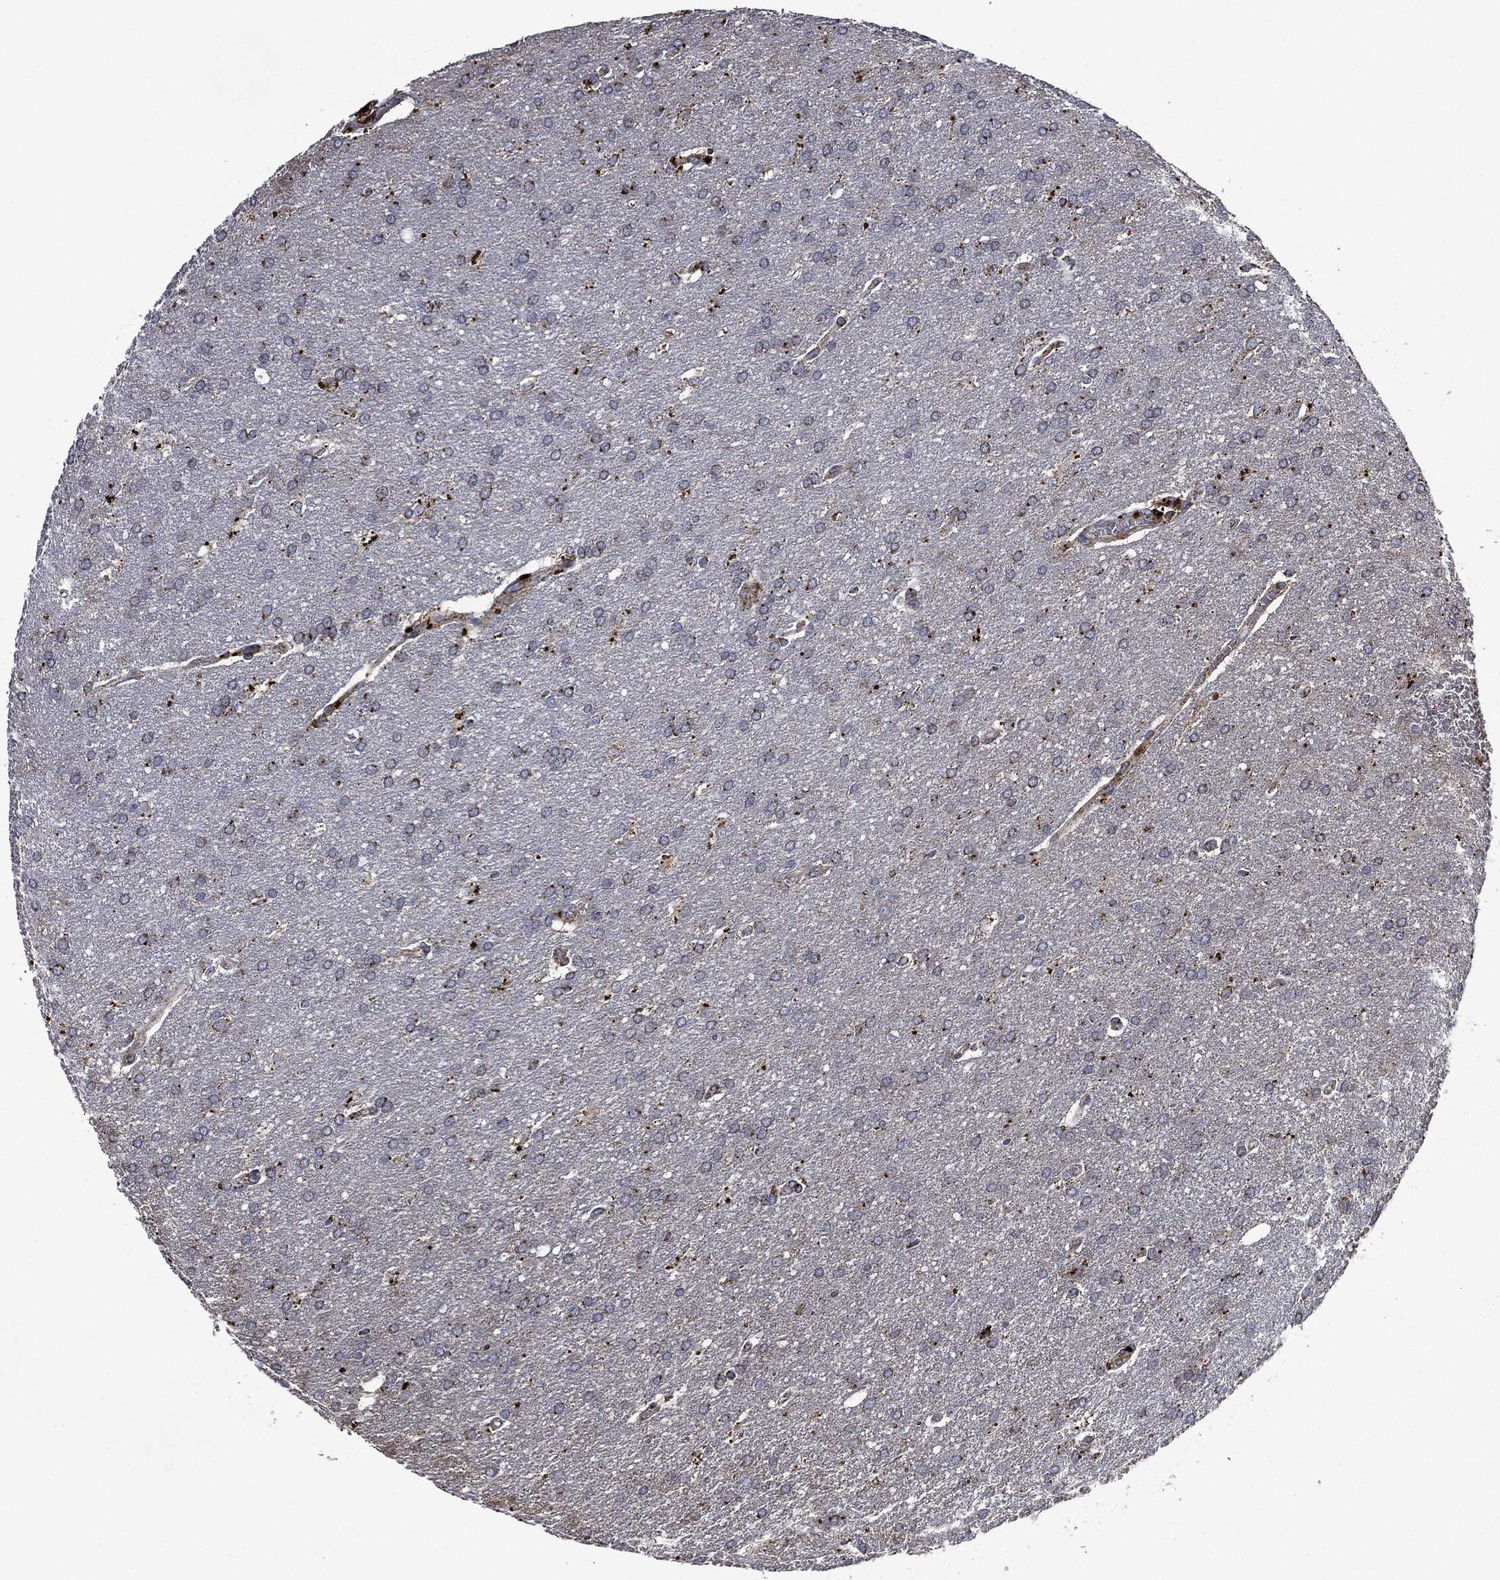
{"staining": {"intensity": "strong", "quantity": "25%-75%", "location": "cytoplasmic/membranous"}, "tissue": "glioma", "cell_type": "Tumor cells", "image_type": "cancer", "snomed": [{"axis": "morphology", "description": "Glioma, malignant, Low grade"}, {"axis": "topography", "description": "Brain"}], "caption": "Protein staining of malignant glioma (low-grade) tissue shows strong cytoplasmic/membranous expression in about 25%-75% of tumor cells.", "gene": "RYK", "patient": {"sex": "female", "age": 32}}